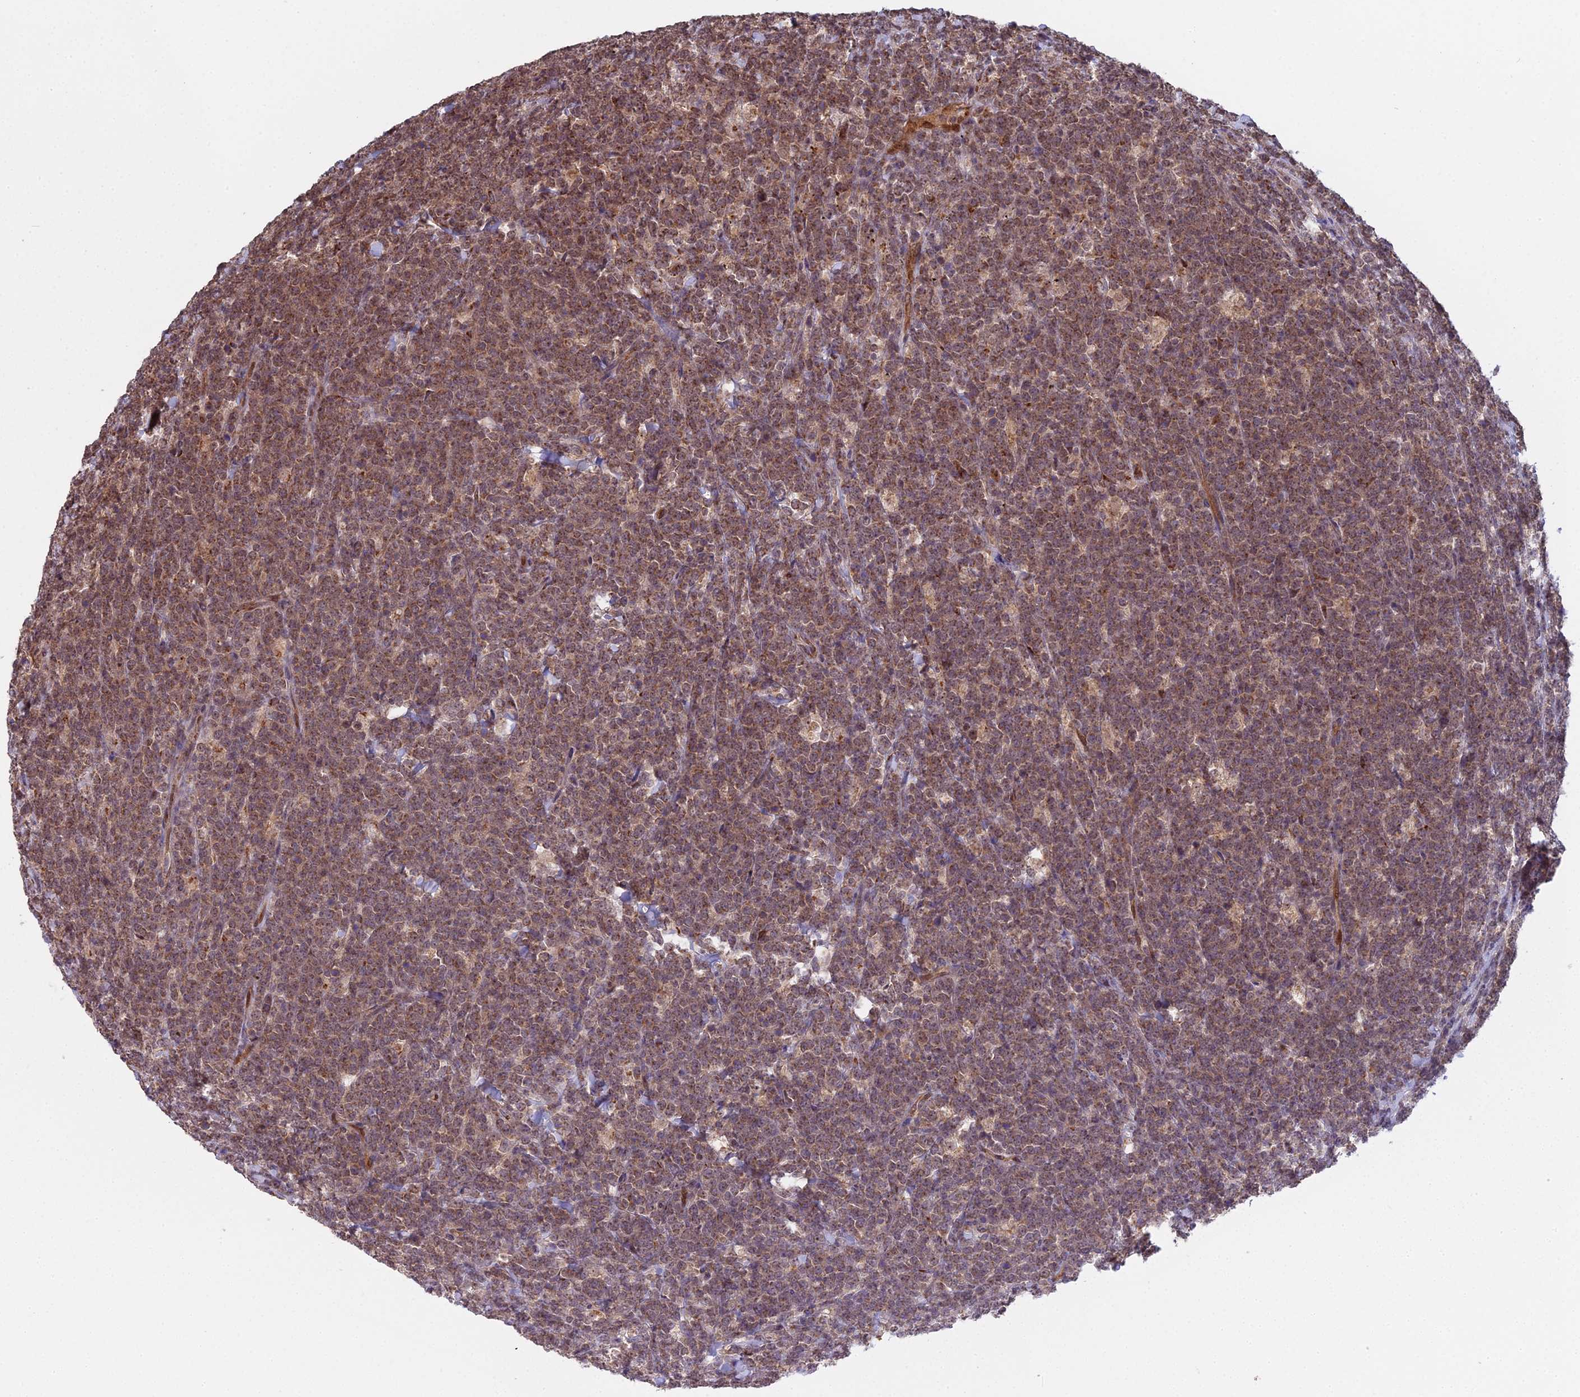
{"staining": {"intensity": "moderate", "quantity": ">75%", "location": "cytoplasmic/membranous,nuclear"}, "tissue": "lymphoma", "cell_type": "Tumor cells", "image_type": "cancer", "snomed": [{"axis": "morphology", "description": "Malignant lymphoma, non-Hodgkin's type, High grade"}, {"axis": "topography", "description": "Small intestine"}], "caption": "Immunohistochemistry of human lymphoma displays medium levels of moderate cytoplasmic/membranous and nuclear staining in about >75% of tumor cells.", "gene": "MEOX1", "patient": {"sex": "male", "age": 8}}